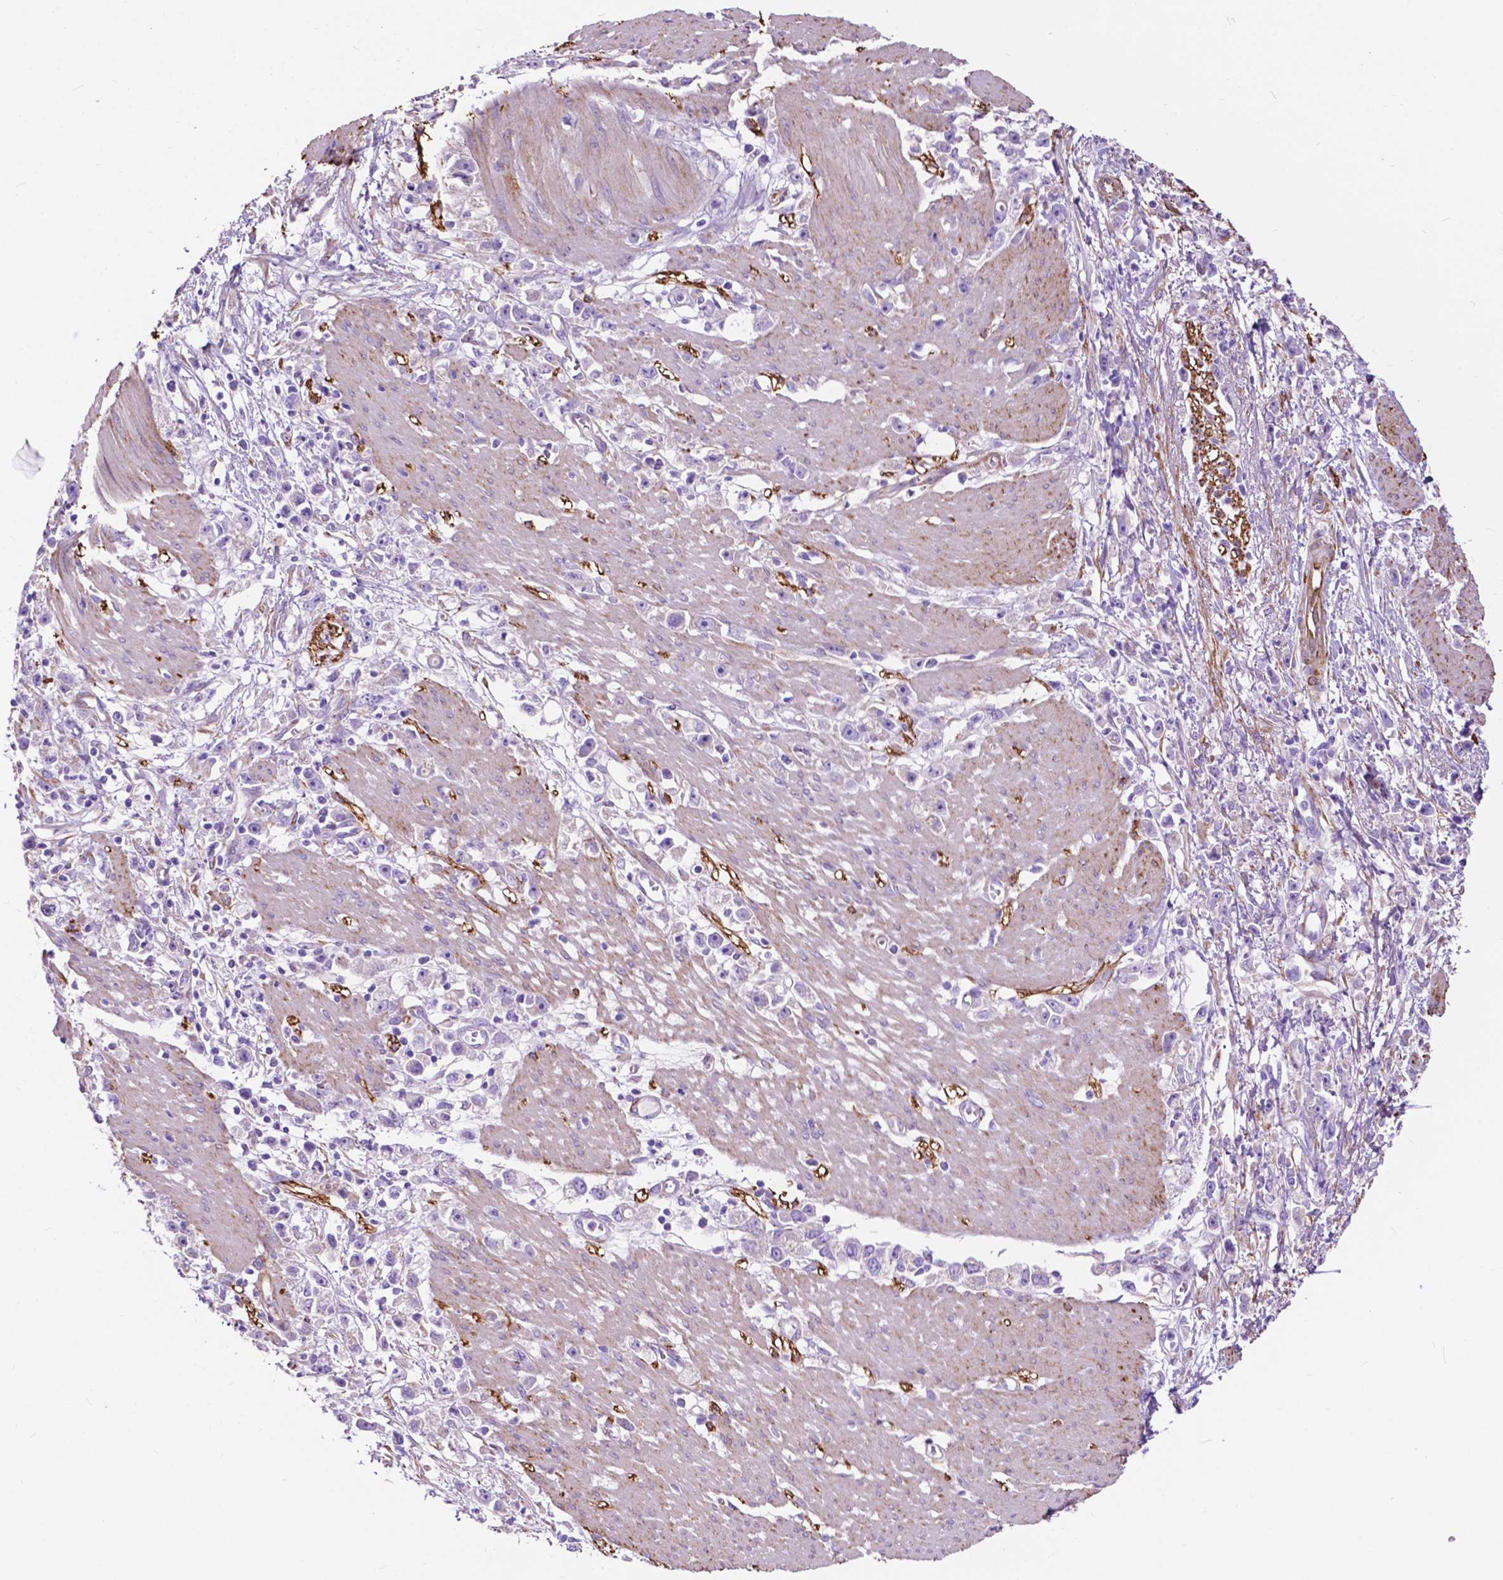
{"staining": {"intensity": "negative", "quantity": "none", "location": "none"}, "tissue": "stomach cancer", "cell_type": "Tumor cells", "image_type": "cancer", "snomed": [{"axis": "morphology", "description": "Adenocarcinoma, NOS"}, {"axis": "topography", "description": "Stomach"}], "caption": "Immunohistochemistry of human stomach cancer (adenocarcinoma) exhibits no staining in tumor cells.", "gene": "PCDHA12", "patient": {"sex": "female", "age": 59}}